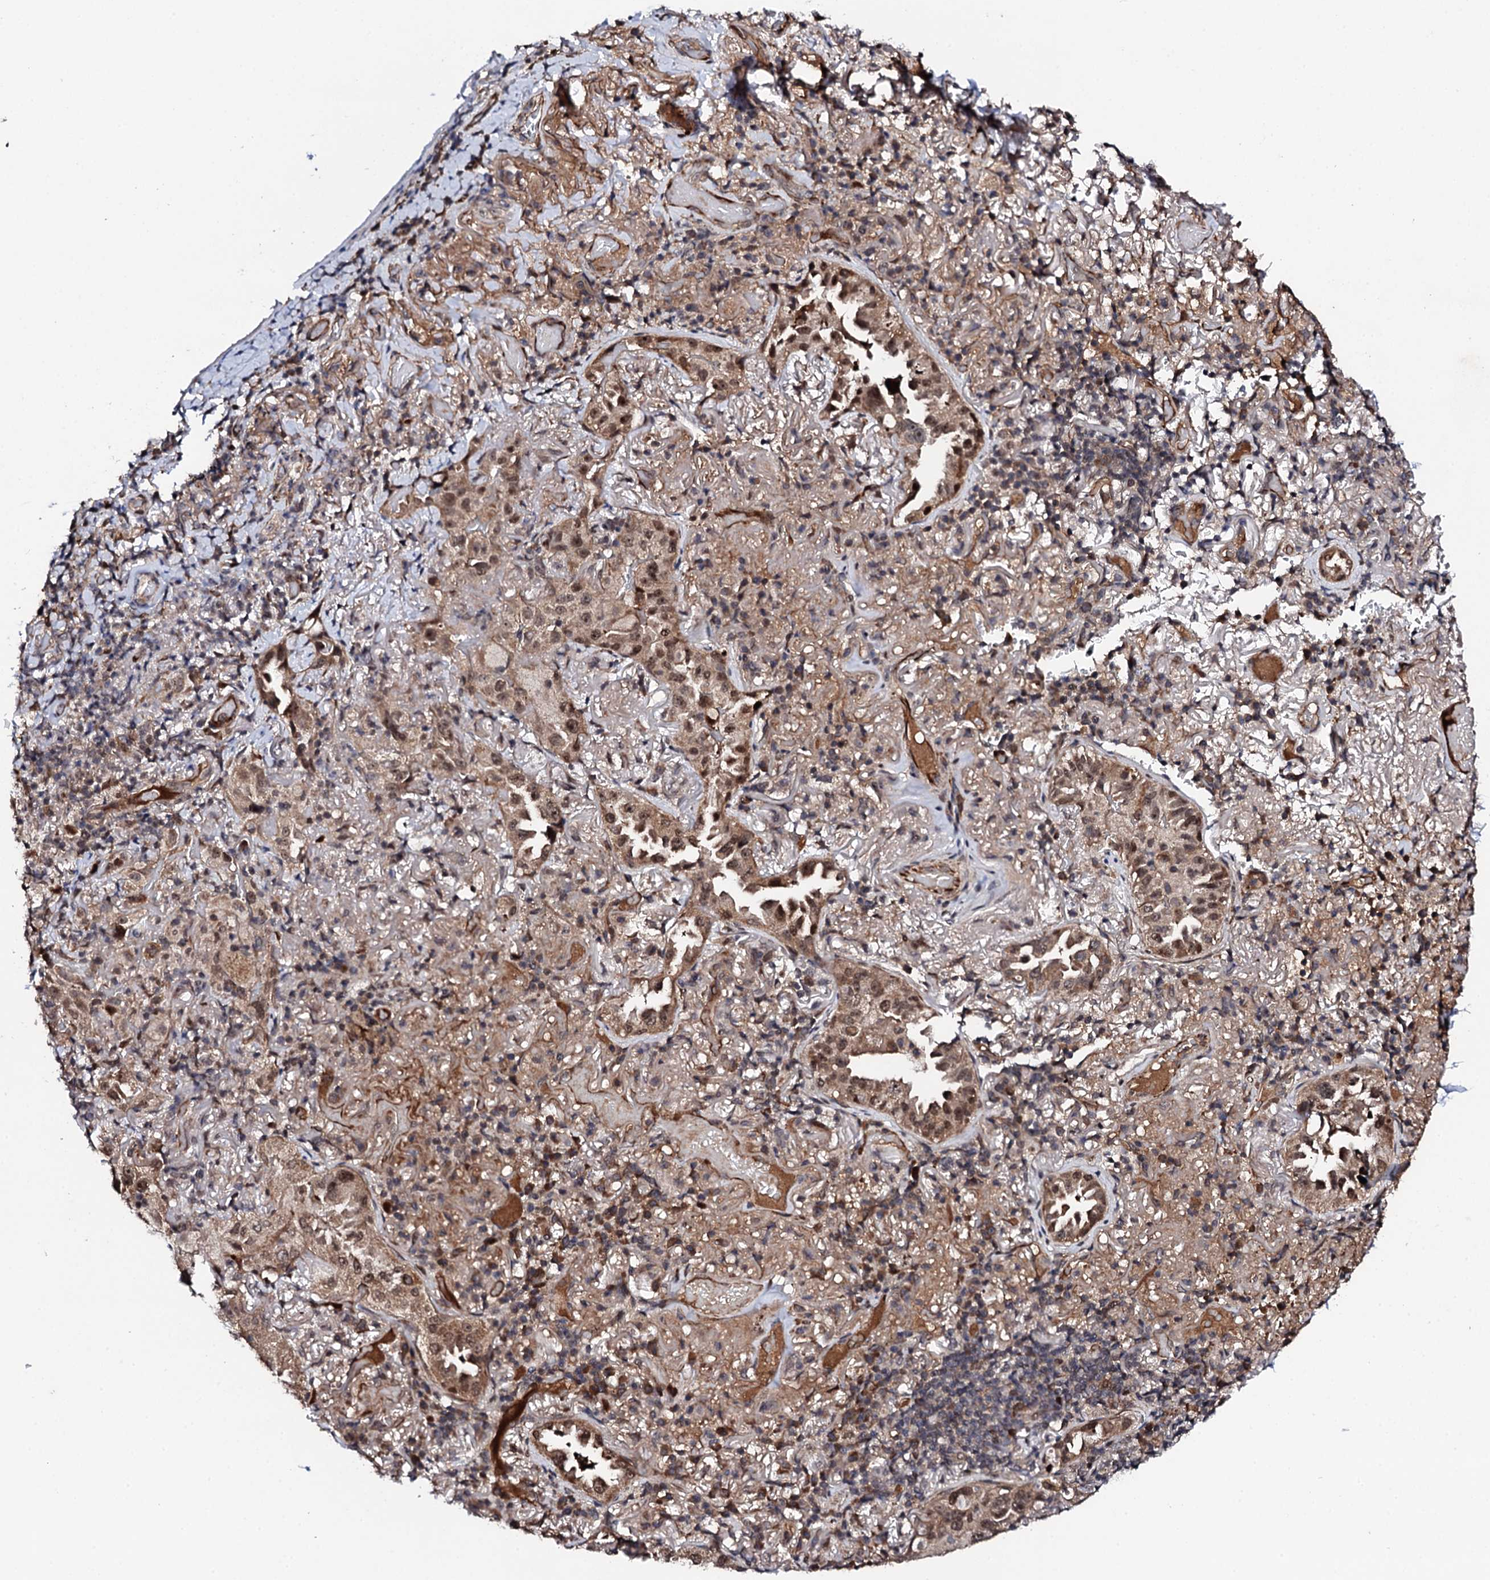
{"staining": {"intensity": "moderate", "quantity": ">75%", "location": "cytoplasmic/membranous,nuclear"}, "tissue": "lung cancer", "cell_type": "Tumor cells", "image_type": "cancer", "snomed": [{"axis": "morphology", "description": "Adenocarcinoma, NOS"}, {"axis": "topography", "description": "Lung"}], "caption": "Adenocarcinoma (lung) tissue exhibits moderate cytoplasmic/membranous and nuclear positivity in about >75% of tumor cells, visualized by immunohistochemistry. (Brightfield microscopy of DAB IHC at high magnification).", "gene": "FAM111A", "patient": {"sex": "female", "age": 69}}